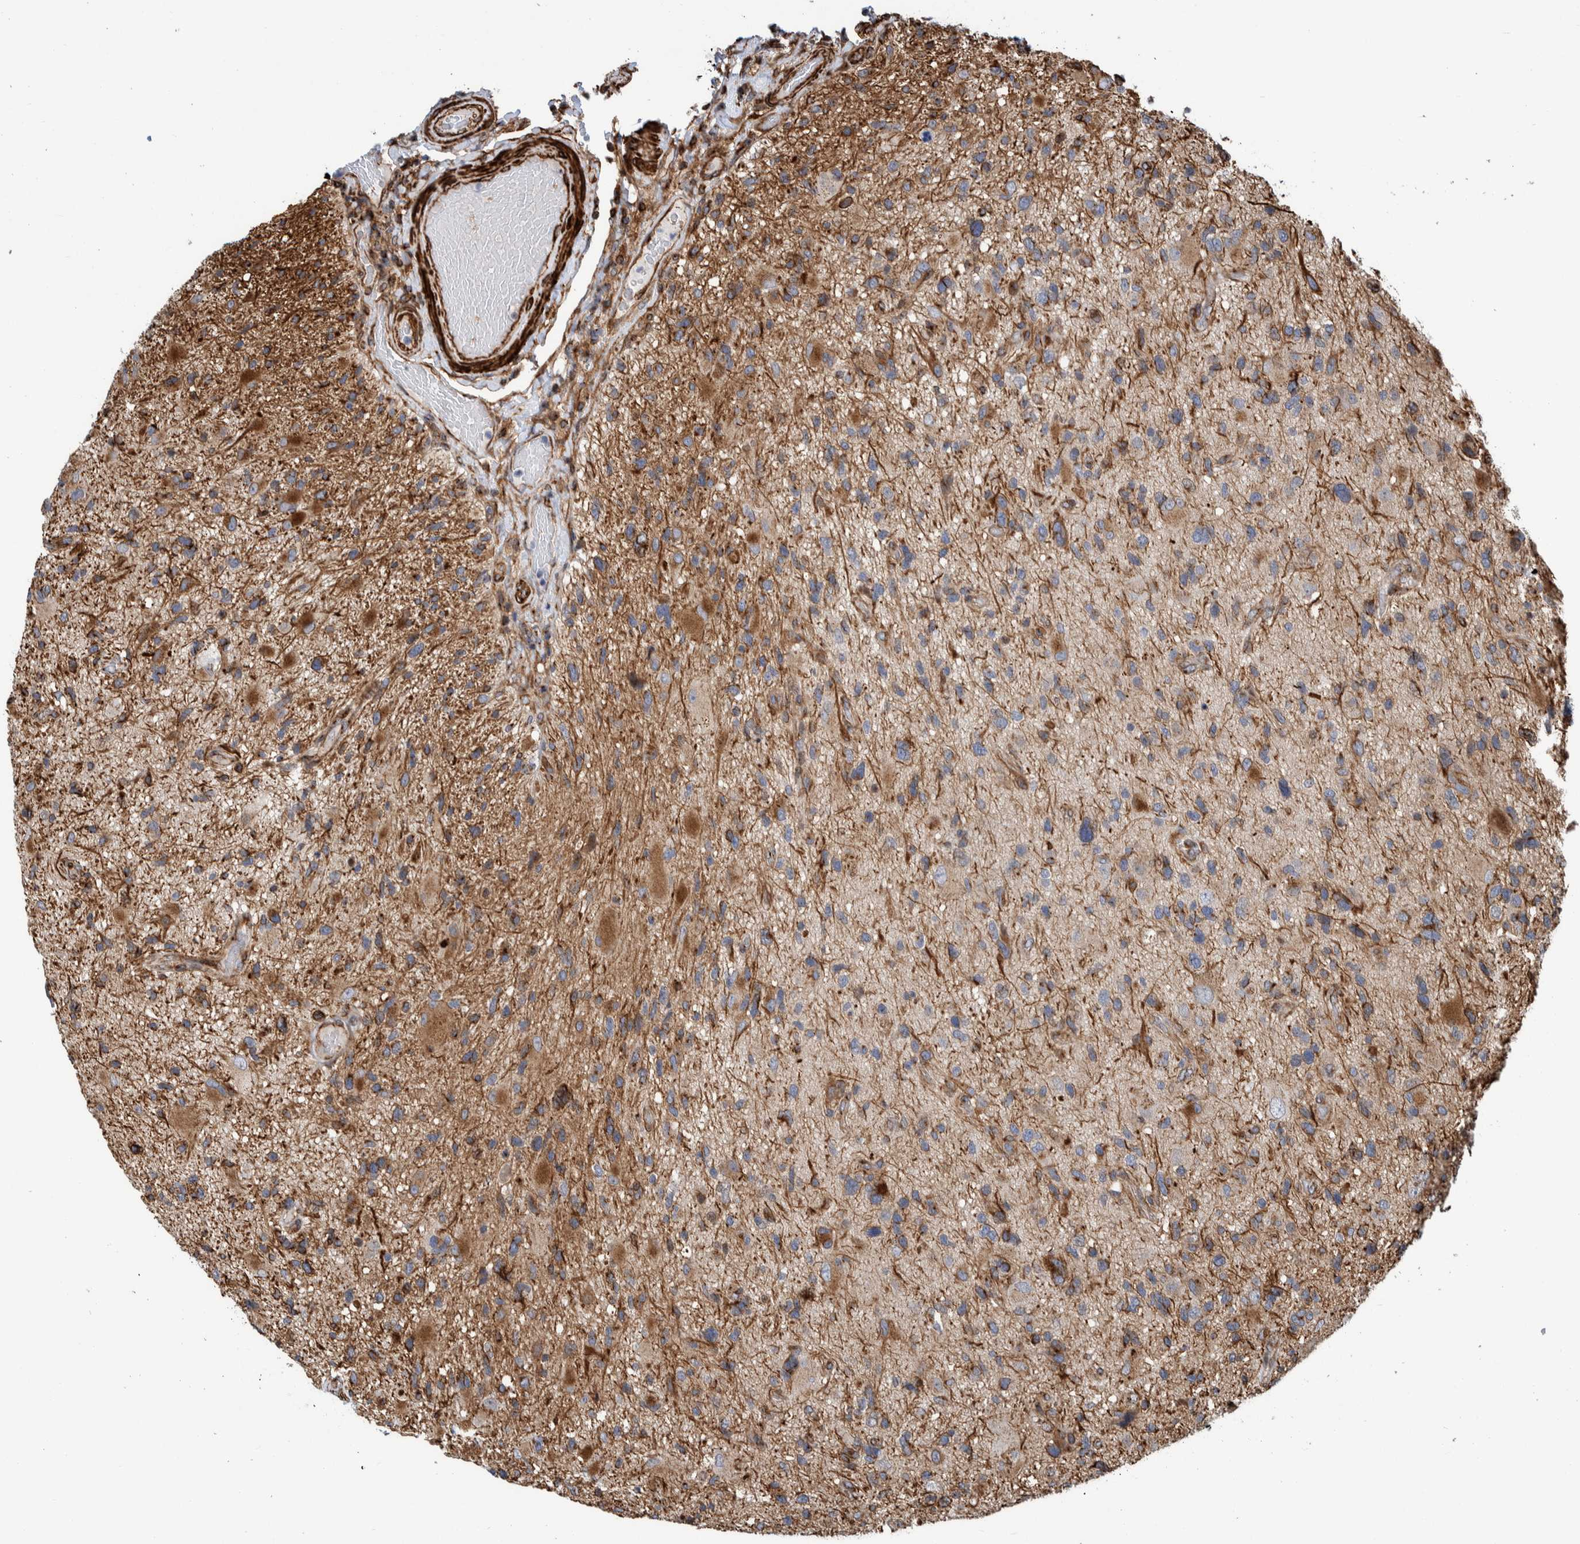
{"staining": {"intensity": "moderate", "quantity": "25%-75%", "location": "cytoplasmic/membranous"}, "tissue": "glioma", "cell_type": "Tumor cells", "image_type": "cancer", "snomed": [{"axis": "morphology", "description": "Glioma, malignant, High grade"}, {"axis": "topography", "description": "Brain"}], "caption": "The image shows staining of glioma, revealing moderate cytoplasmic/membranous protein expression (brown color) within tumor cells.", "gene": "CCDC57", "patient": {"sex": "male", "age": 33}}